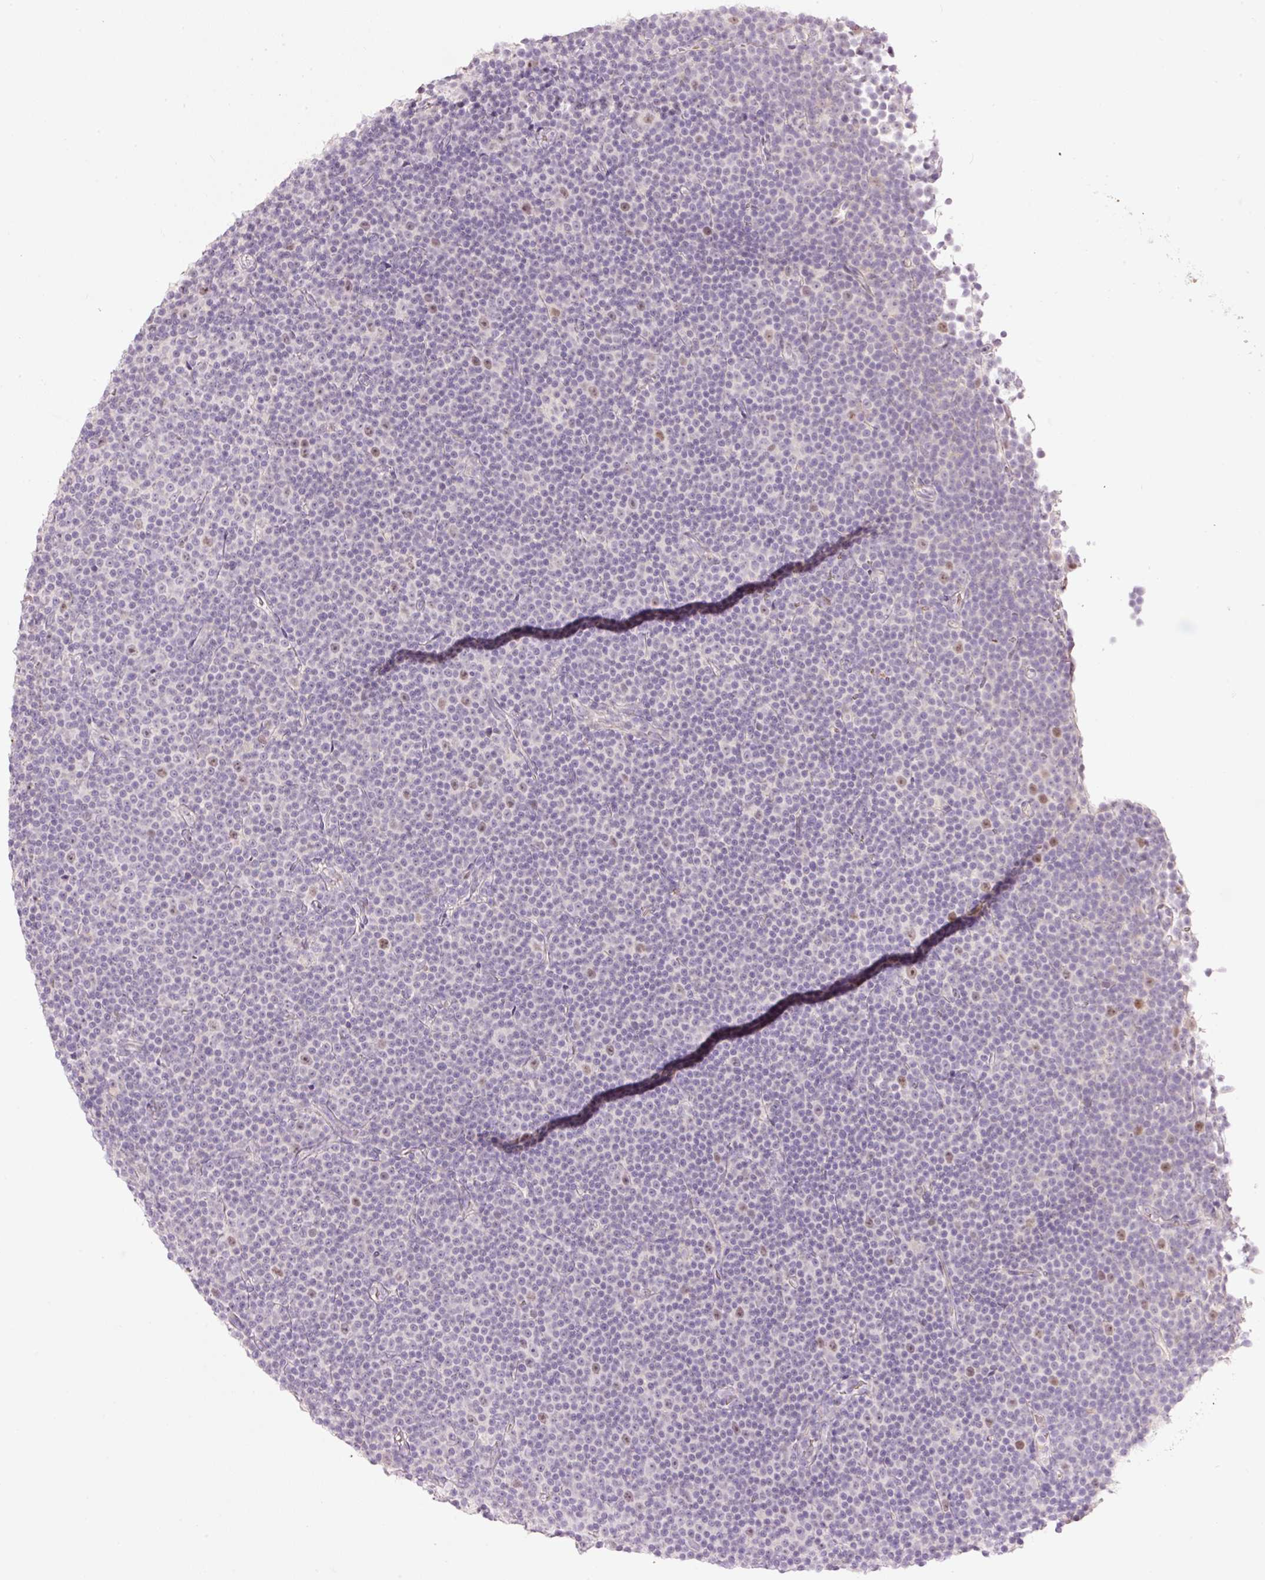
{"staining": {"intensity": "moderate", "quantity": "<25%", "location": "nuclear"}, "tissue": "lymphoma", "cell_type": "Tumor cells", "image_type": "cancer", "snomed": [{"axis": "morphology", "description": "Malignant lymphoma, non-Hodgkin's type, Low grade"}, {"axis": "topography", "description": "Lymph node"}], "caption": "An immunohistochemistry (IHC) image of tumor tissue is shown. Protein staining in brown labels moderate nuclear positivity in malignant lymphoma, non-Hodgkin's type (low-grade) within tumor cells.", "gene": "LY6G6D", "patient": {"sex": "female", "age": 67}}